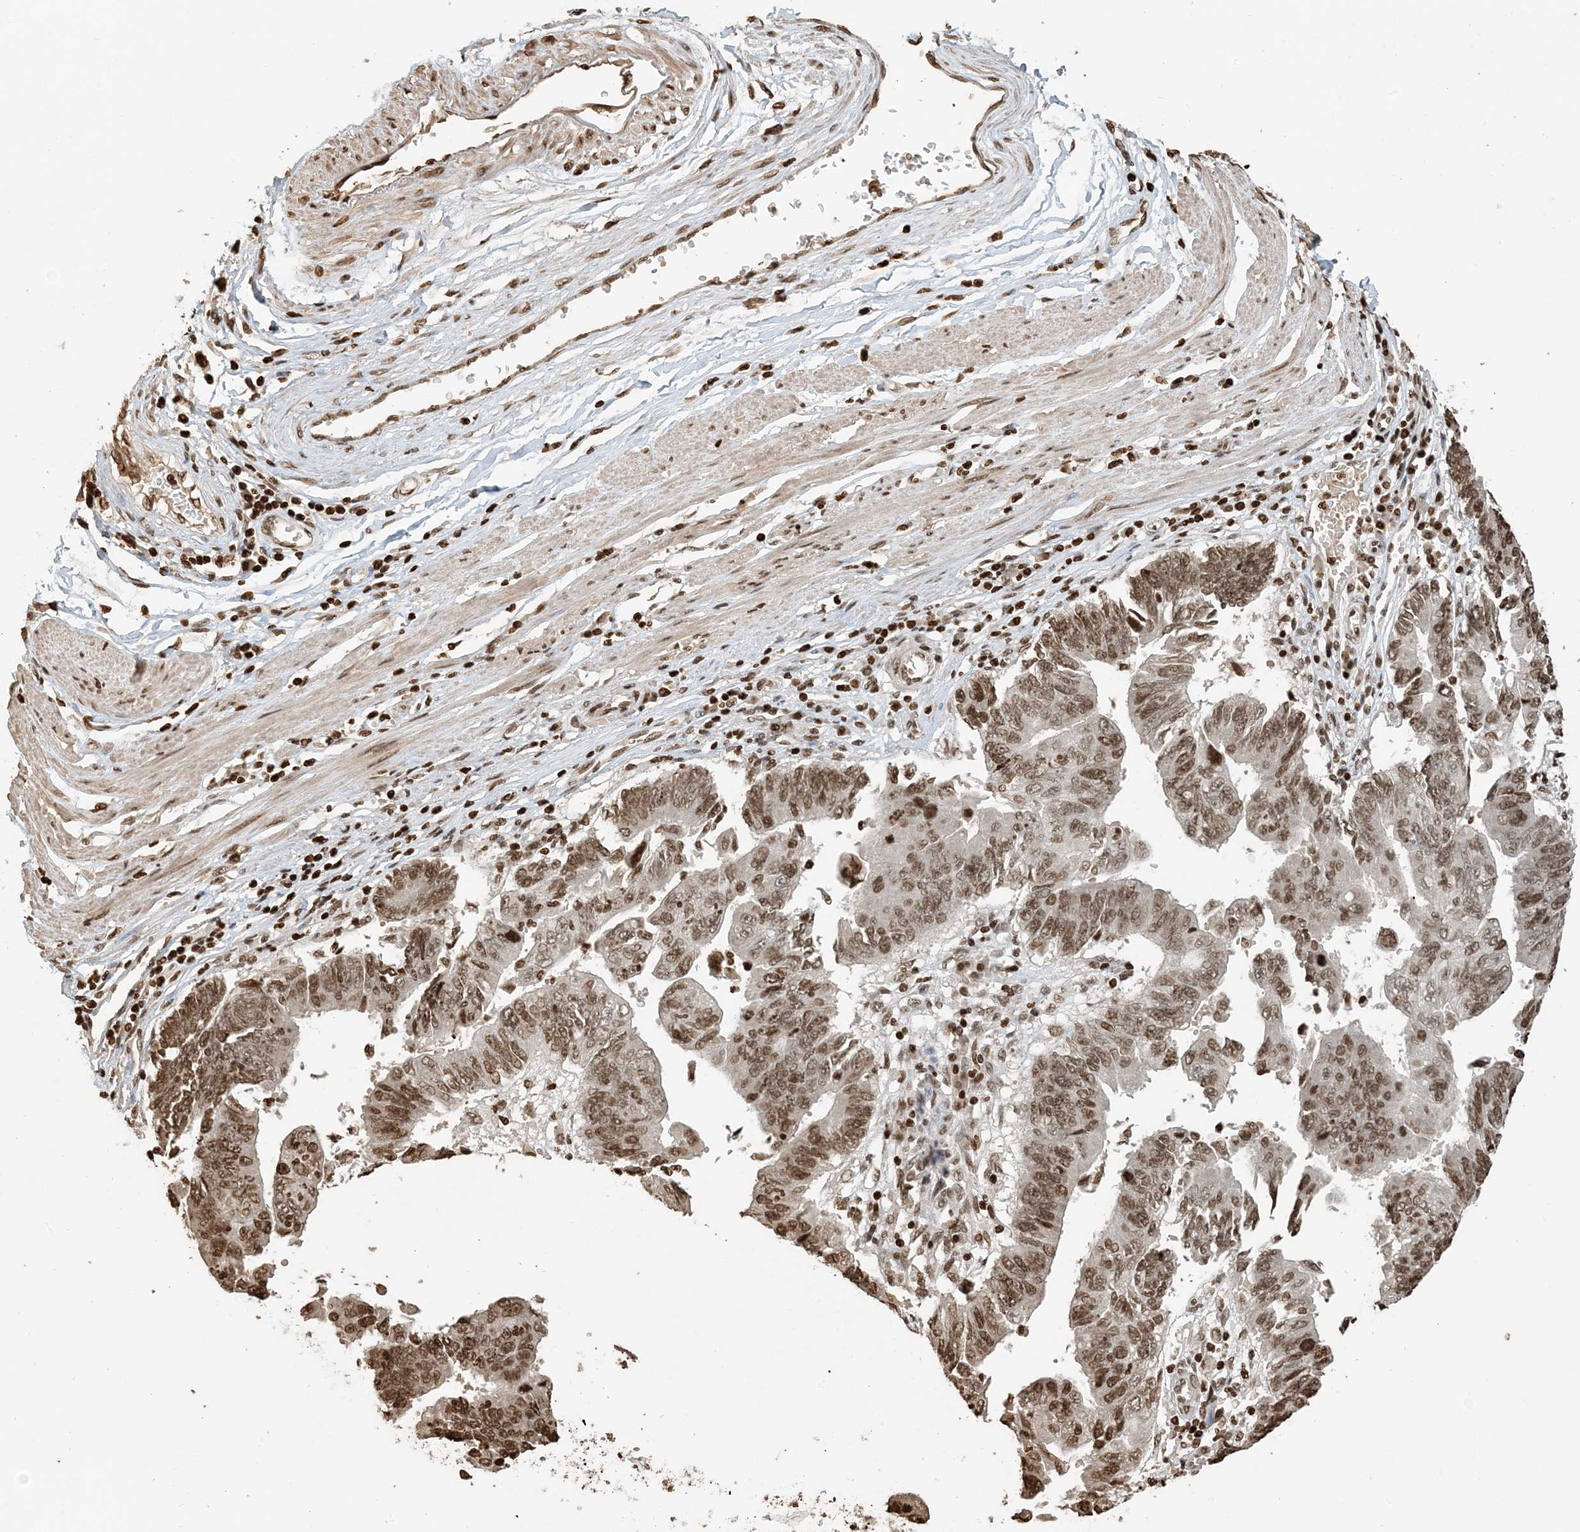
{"staining": {"intensity": "moderate", "quantity": ">75%", "location": "nuclear"}, "tissue": "stomach cancer", "cell_type": "Tumor cells", "image_type": "cancer", "snomed": [{"axis": "morphology", "description": "Adenocarcinoma, NOS"}, {"axis": "topography", "description": "Stomach"}], "caption": "Approximately >75% of tumor cells in human stomach cancer (adenocarcinoma) exhibit moderate nuclear protein expression as visualized by brown immunohistochemical staining.", "gene": "H3-3B", "patient": {"sex": "male", "age": 59}}